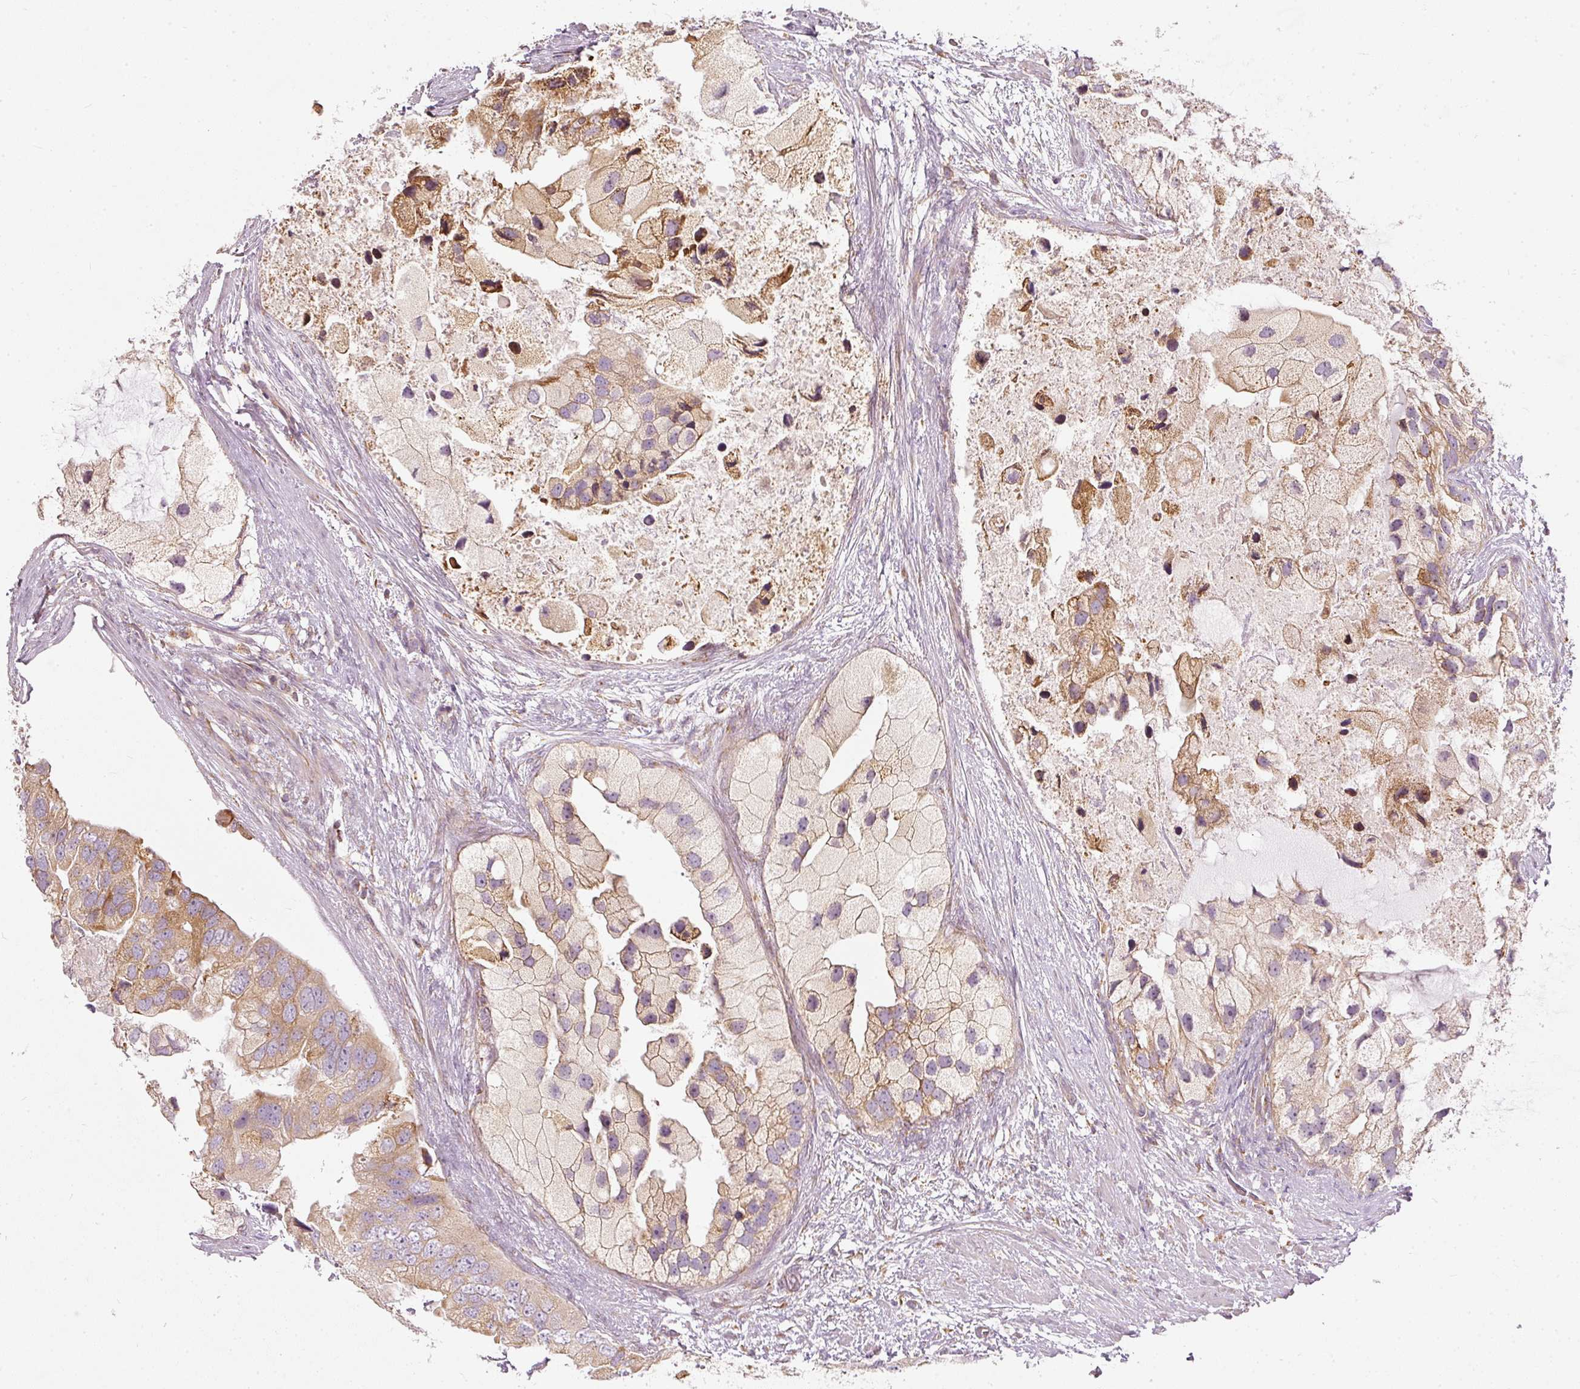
{"staining": {"intensity": "moderate", "quantity": "25%-75%", "location": "cytoplasmic/membranous"}, "tissue": "prostate cancer", "cell_type": "Tumor cells", "image_type": "cancer", "snomed": [{"axis": "morphology", "description": "Adenocarcinoma, High grade"}, {"axis": "topography", "description": "Prostate"}], "caption": "Immunohistochemical staining of human high-grade adenocarcinoma (prostate) exhibits moderate cytoplasmic/membranous protein staining in approximately 25%-75% of tumor cells.", "gene": "SNAPC5", "patient": {"sex": "male", "age": 62}}